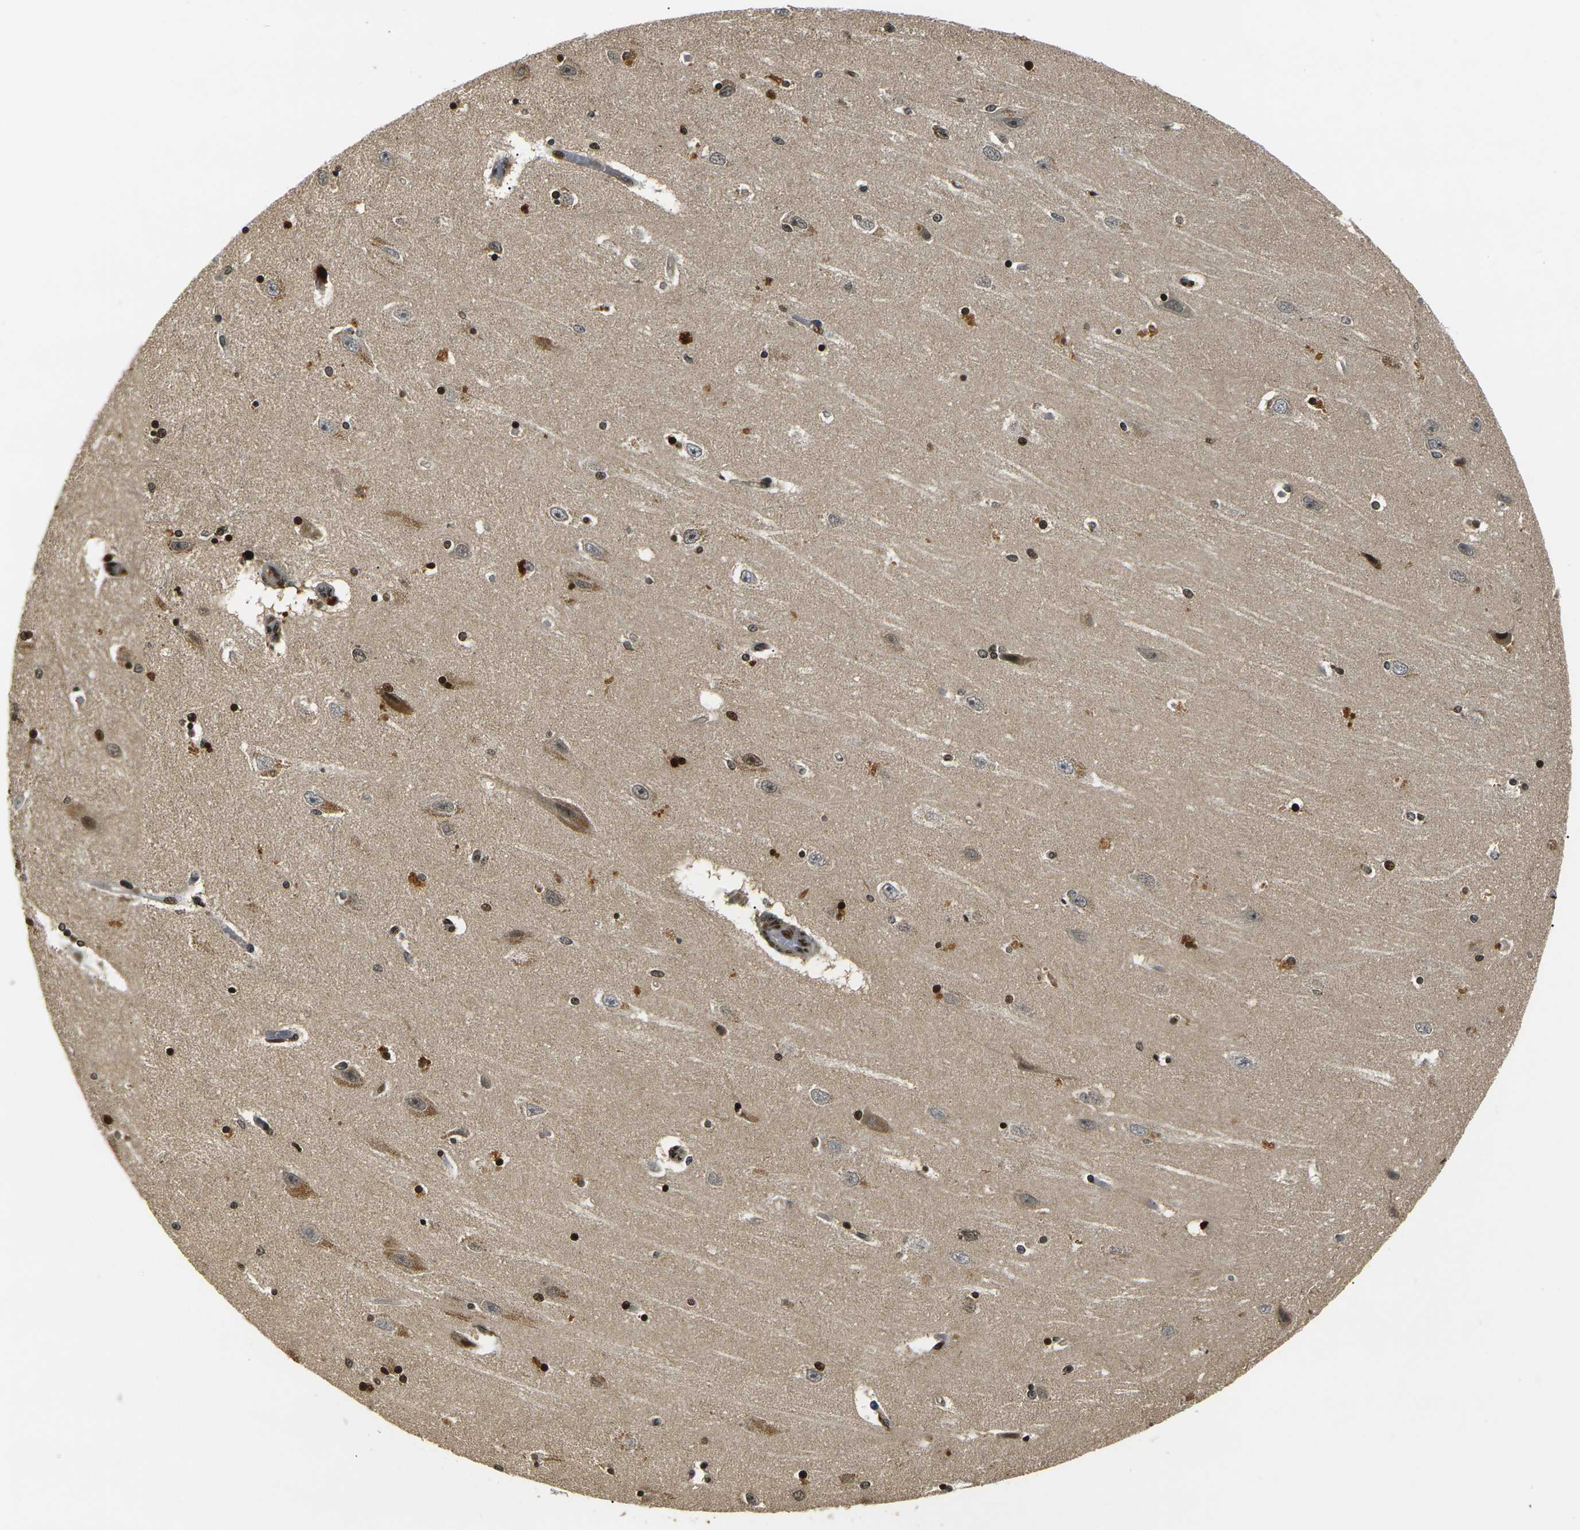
{"staining": {"intensity": "strong", "quantity": ">75%", "location": "nuclear"}, "tissue": "hippocampus", "cell_type": "Glial cells", "image_type": "normal", "snomed": [{"axis": "morphology", "description": "Normal tissue, NOS"}, {"axis": "topography", "description": "Hippocampus"}], "caption": "Unremarkable hippocampus reveals strong nuclear staining in approximately >75% of glial cells The protein of interest is shown in brown color, while the nuclei are stained blue..", "gene": "ACTL6A", "patient": {"sex": "female", "age": 54}}